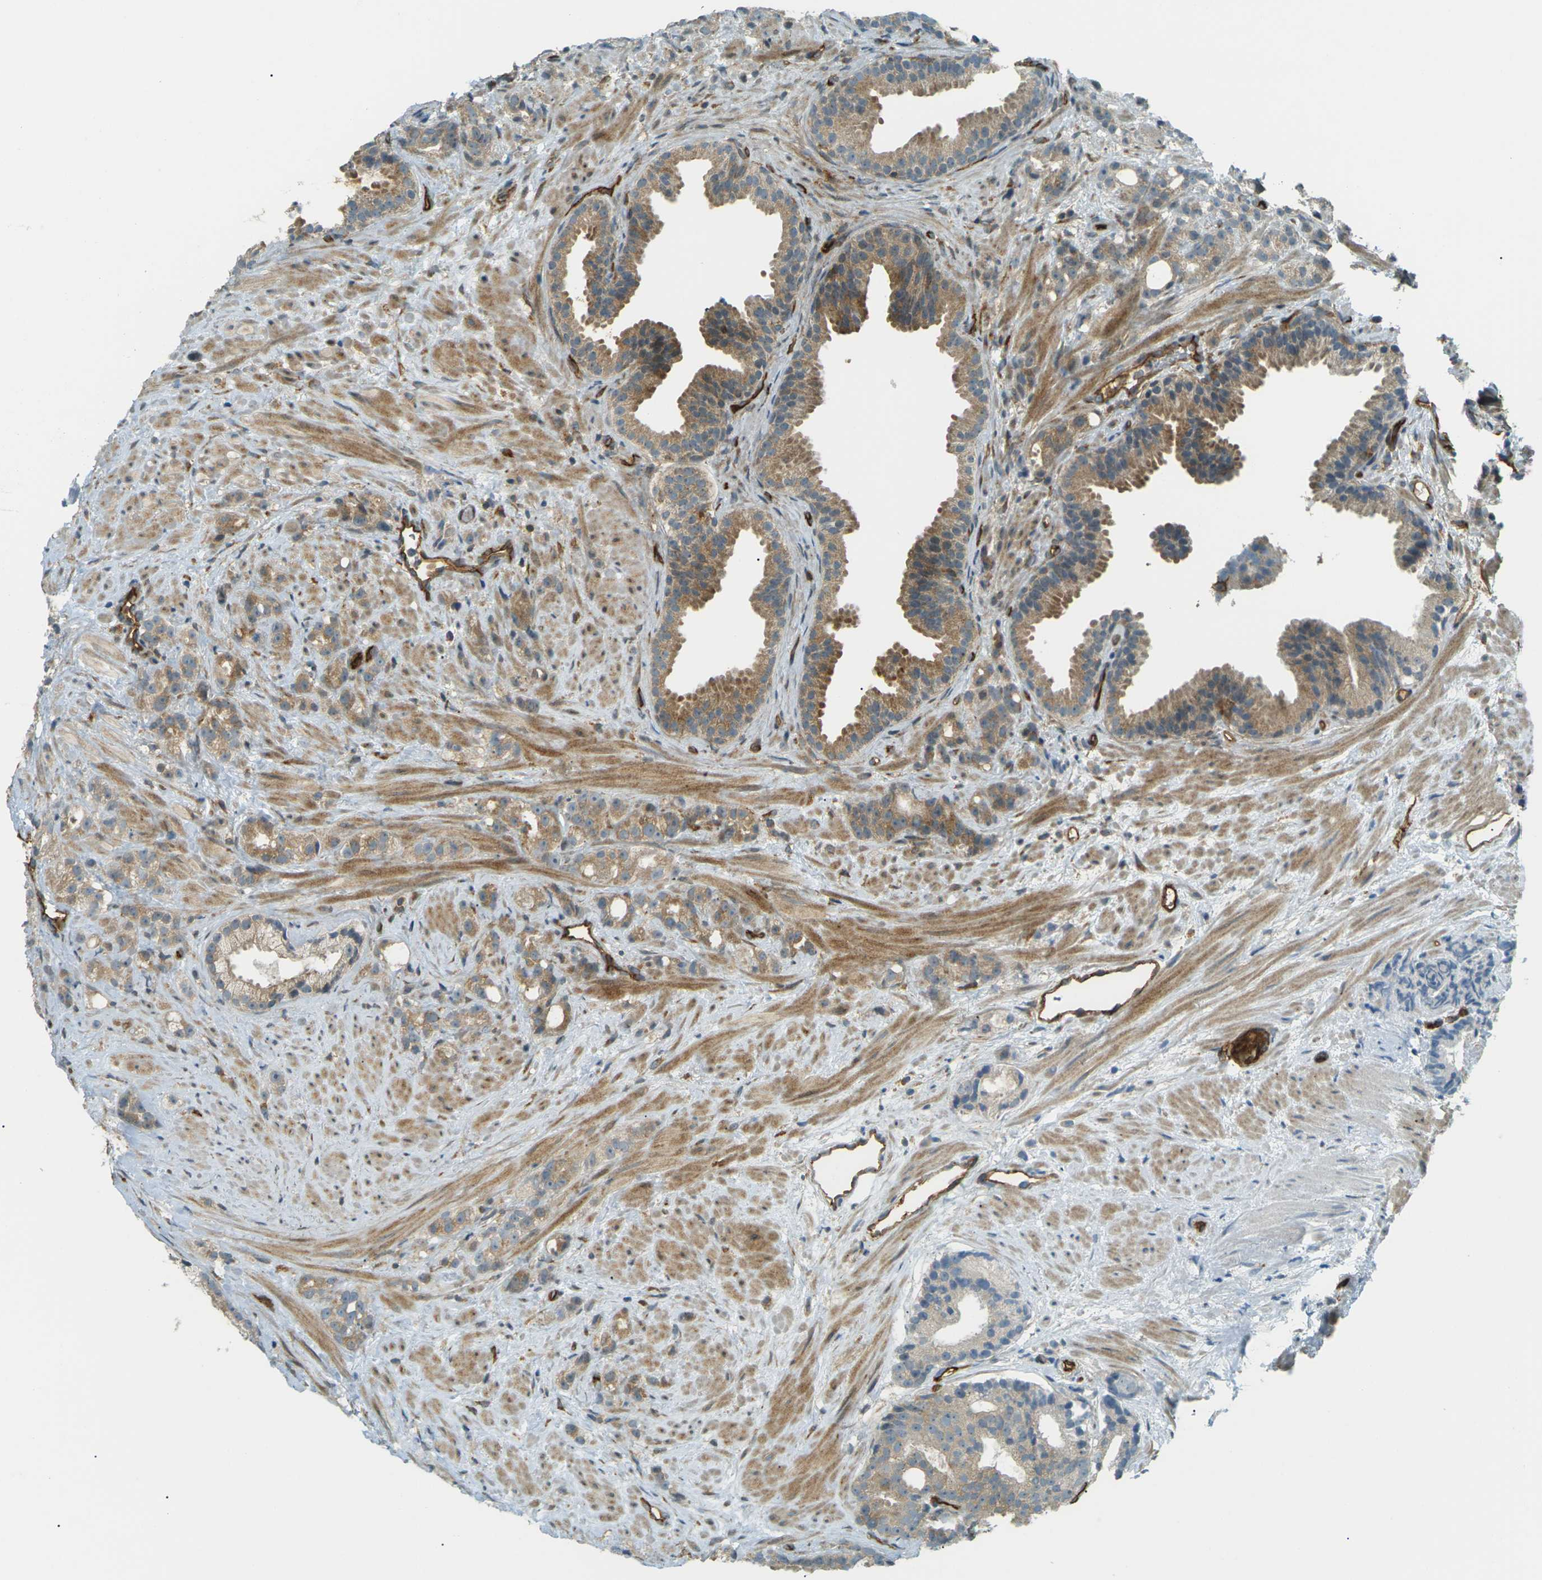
{"staining": {"intensity": "moderate", "quantity": ">75%", "location": "cytoplasmic/membranous"}, "tissue": "prostate cancer", "cell_type": "Tumor cells", "image_type": "cancer", "snomed": [{"axis": "morphology", "description": "Adenocarcinoma, Low grade"}, {"axis": "topography", "description": "Prostate"}], "caption": "DAB immunohistochemical staining of prostate low-grade adenocarcinoma shows moderate cytoplasmic/membranous protein staining in approximately >75% of tumor cells. The protein of interest is stained brown, and the nuclei are stained in blue (DAB IHC with brightfield microscopy, high magnification).", "gene": "S1PR1", "patient": {"sex": "male", "age": 89}}